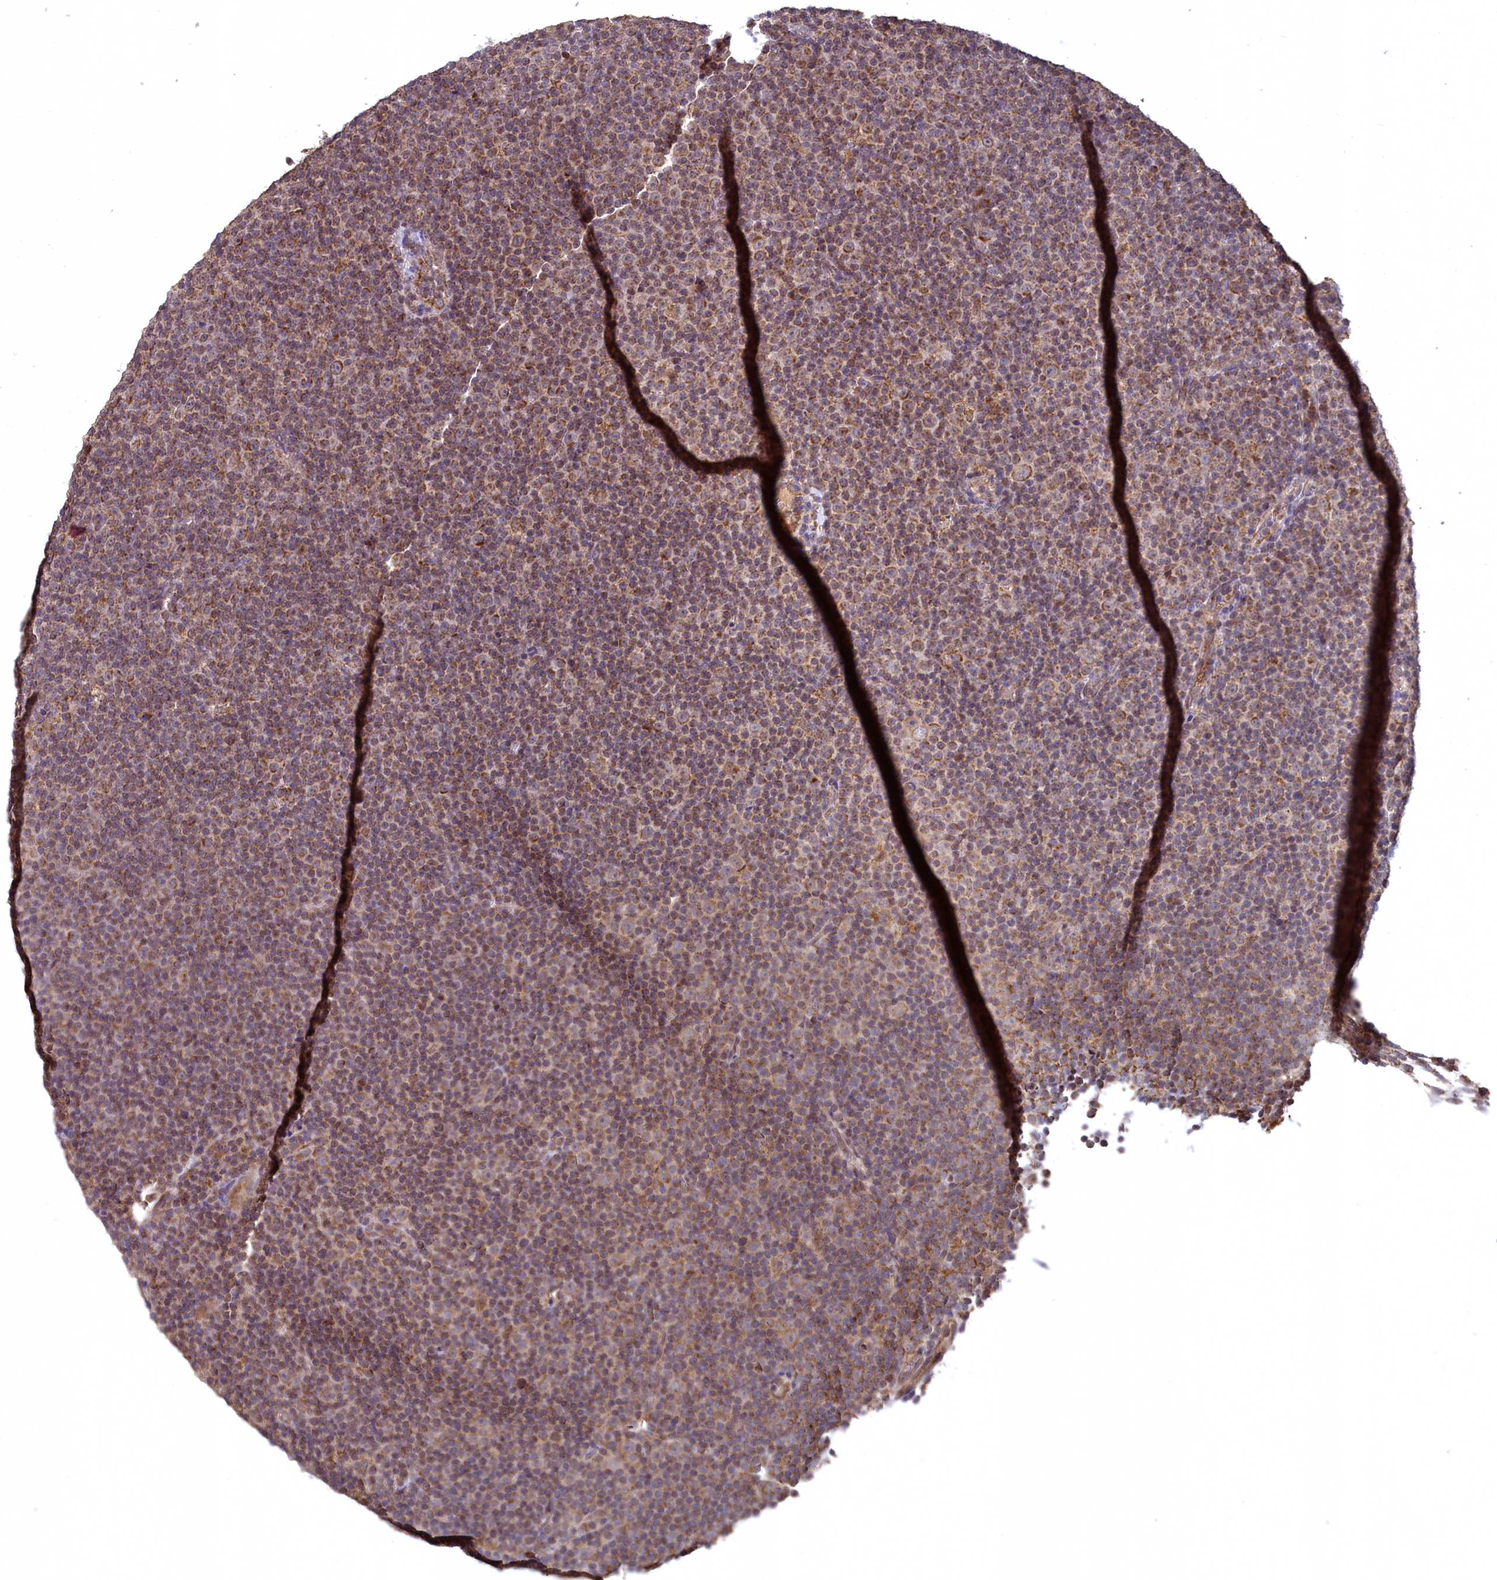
{"staining": {"intensity": "moderate", "quantity": ">75%", "location": "cytoplasmic/membranous"}, "tissue": "lymphoma", "cell_type": "Tumor cells", "image_type": "cancer", "snomed": [{"axis": "morphology", "description": "Malignant lymphoma, non-Hodgkin's type, Low grade"}, {"axis": "topography", "description": "Lymph node"}], "caption": "Human lymphoma stained for a protein (brown) exhibits moderate cytoplasmic/membranous positive positivity in approximately >75% of tumor cells.", "gene": "METTL4", "patient": {"sex": "female", "age": 67}}